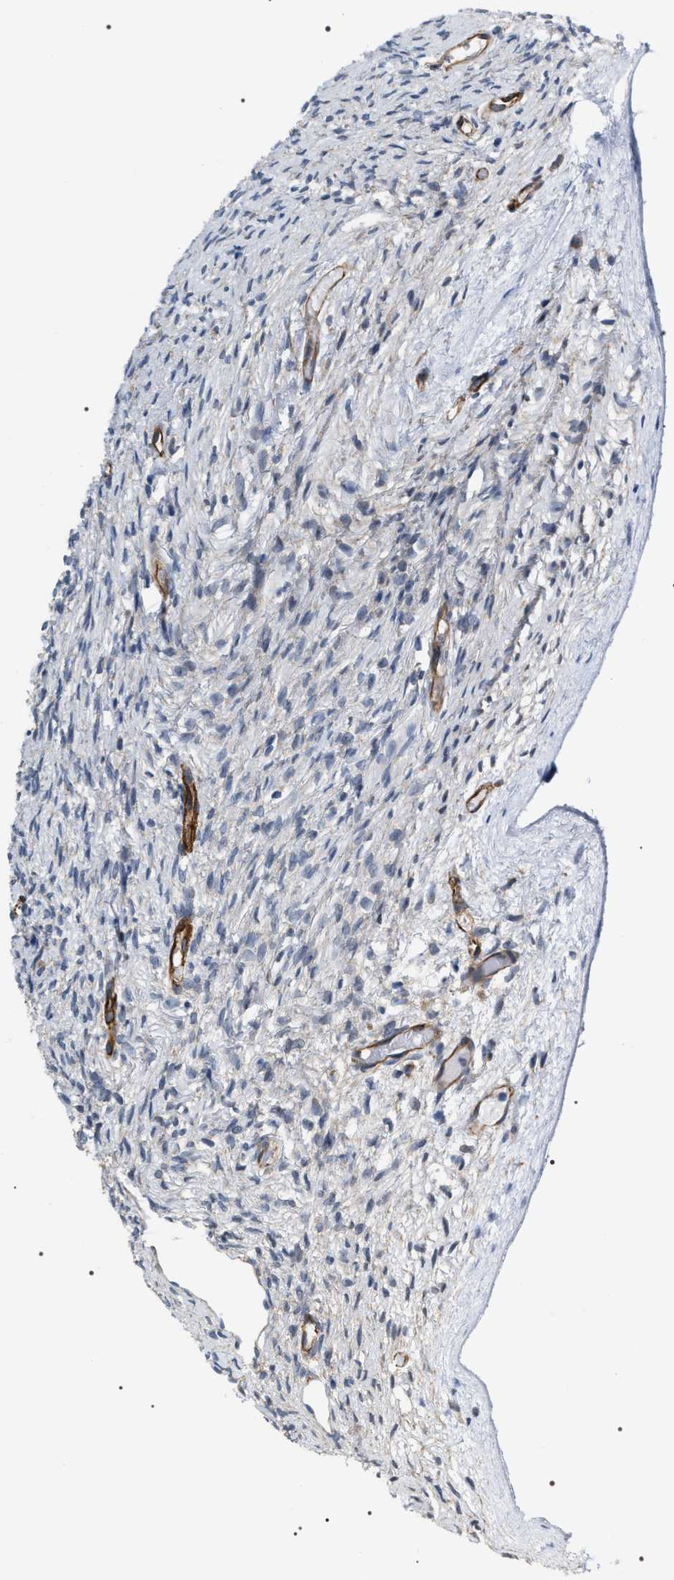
{"staining": {"intensity": "weak", "quantity": "<25%", "location": "cytoplasmic/membranous"}, "tissue": "ovary", "cell_type": "Ovarian stroma cells", "image_type": "normal", "snomed": [{"axis": "morphology", "description": "Normal tissue, NOS"}, {"axis": "topography", "description": "Ovary"}], "caption": "IHC histopathology image of unremarkable ovary: human ovary stained with DAB (3,3'-diaminobenzidine) shows no significant protein expression in ovarian stroma cells.", "gene": "PKD1L1", "patient": {"sex": "female", "age": 33}}